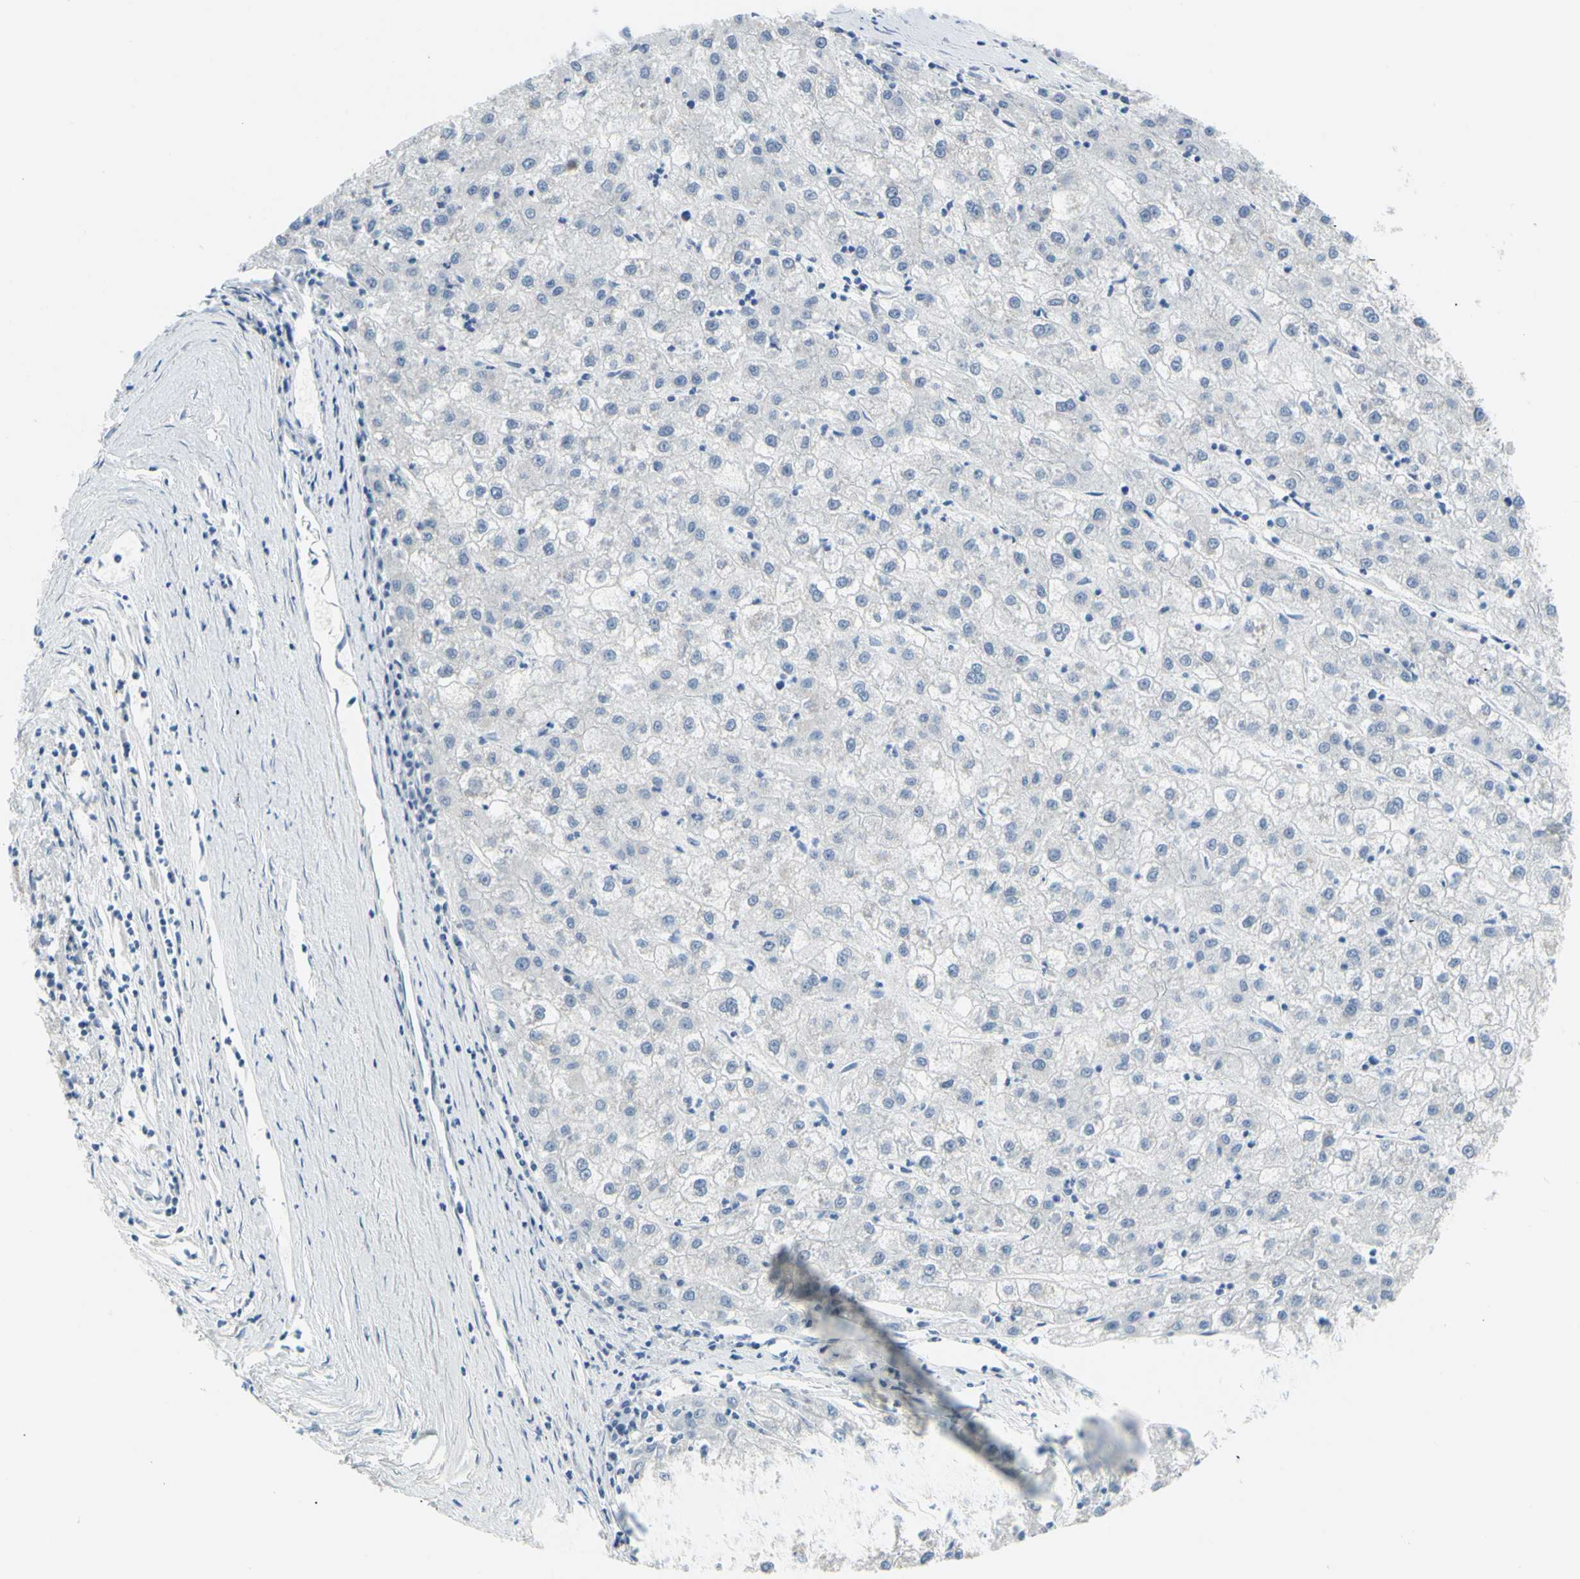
{"staining": {"intensity": "negative", "quantity": "none", "location": "none"}, "tissue": "liver cancer", "cell_type": "Tumor cells", "image_type": "cancer", "snomed": [{"axis": "morphology", "description": "Carcinoma, Hepatocellular, NOS"}, {"axis": "topography", "description": "Liver"}], "caption": "Tumor cells show no significant expression in liver cancer (hepatocellular carcinoma).", "gene": "DCT", "patient": {"sex": "male", "age": 72}}